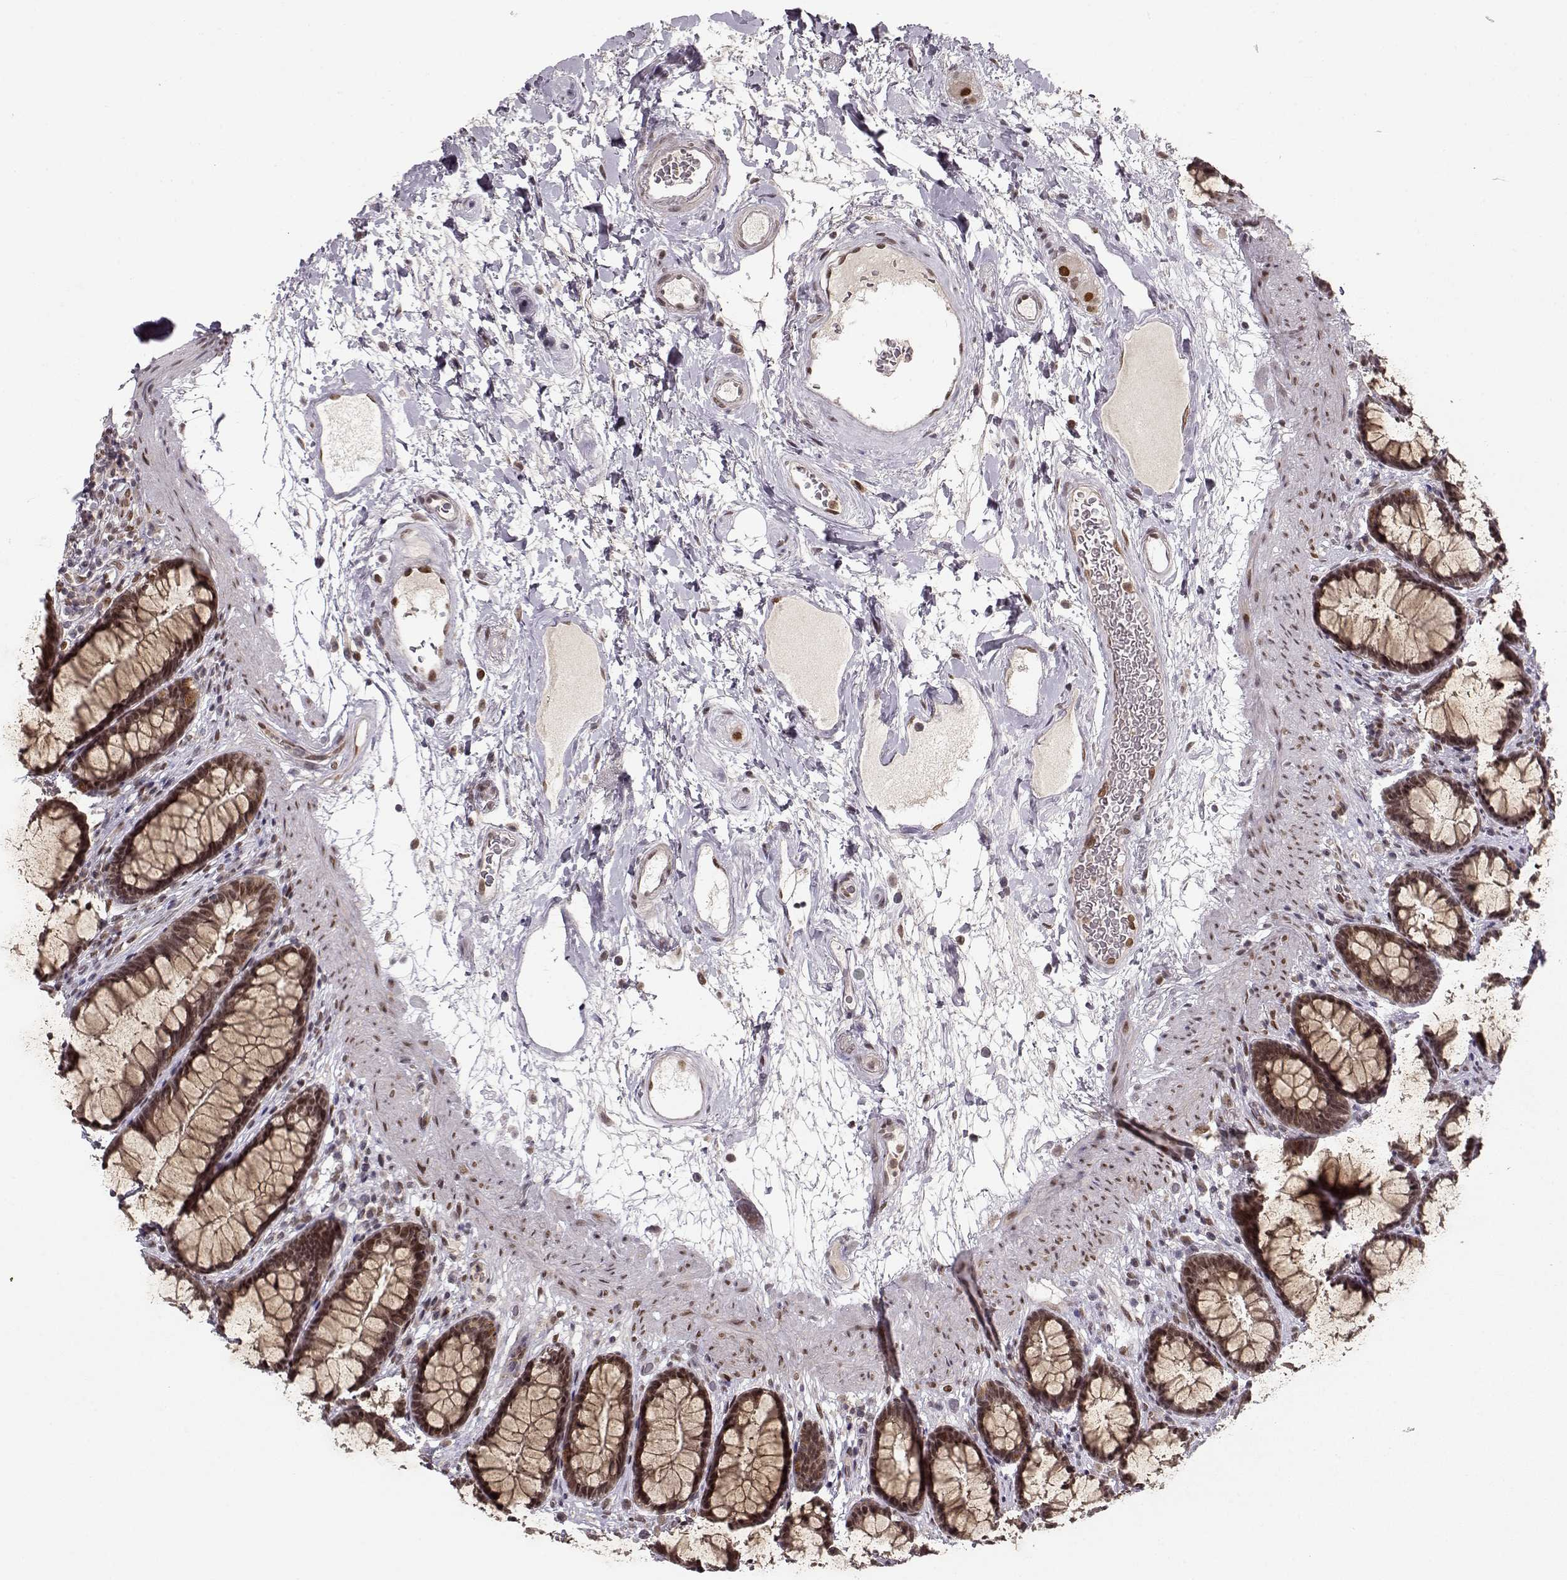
{"staining": {"intensity": "moderate", "quantity": "25%-75%", "location": "cytoplasmic/membranous,nuclear"}, "tissue": "rectum", "cell_type": "Glandular cells", "image_type": "normal", "snomed": [{"axis": "morphology", "description": "Normal tissue, NOS"}, {"axis": "topography", "description": "Rectum"}], "caption": "Immunohistochemistry photomicrograph of normal human rectum stained for a protein (brown), which demonstrates medium levels of moderate cytoplasmic/membranous,nuclear positivity in approximately 25%-75% of glandular cells.", "gene": "RAI1", "patient": {"sex": "male", "age": 72}}